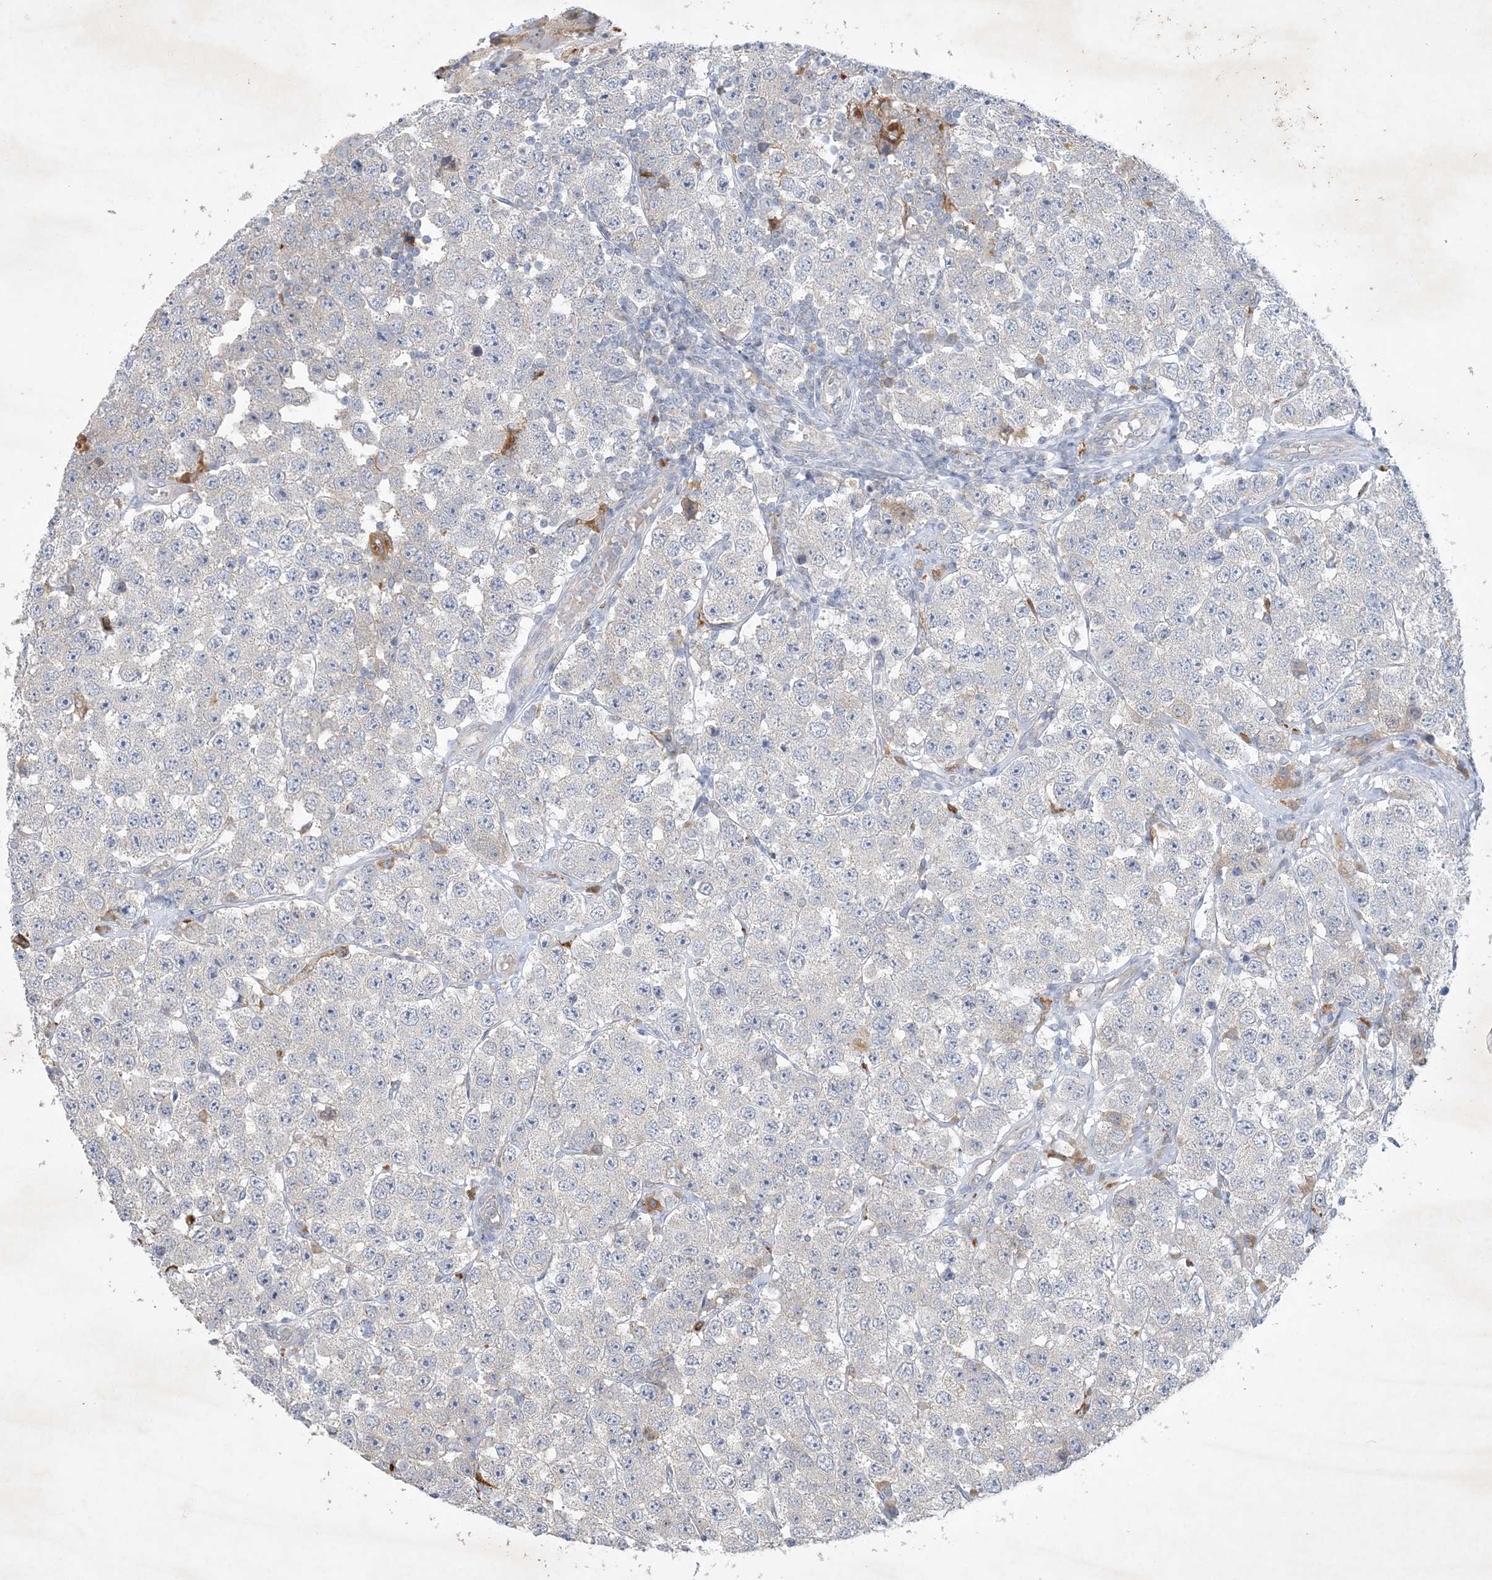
{"staining": {"intensity": "negative", "quantity": "none", "location": "none"}, "tissue": "testis cancer", "cell_type": "Tumor cells", "image_type": "cancer", "snomed": [{"axis": "morphology", "description": "Seminoma, NOS"}, {"axis": "topography", "description": "Testis"}], "caption": "Tumor cells show no significant staining in testis cancer.", "gene": "MRPS18A", "patient": {"sex": "male", "age": 28}}